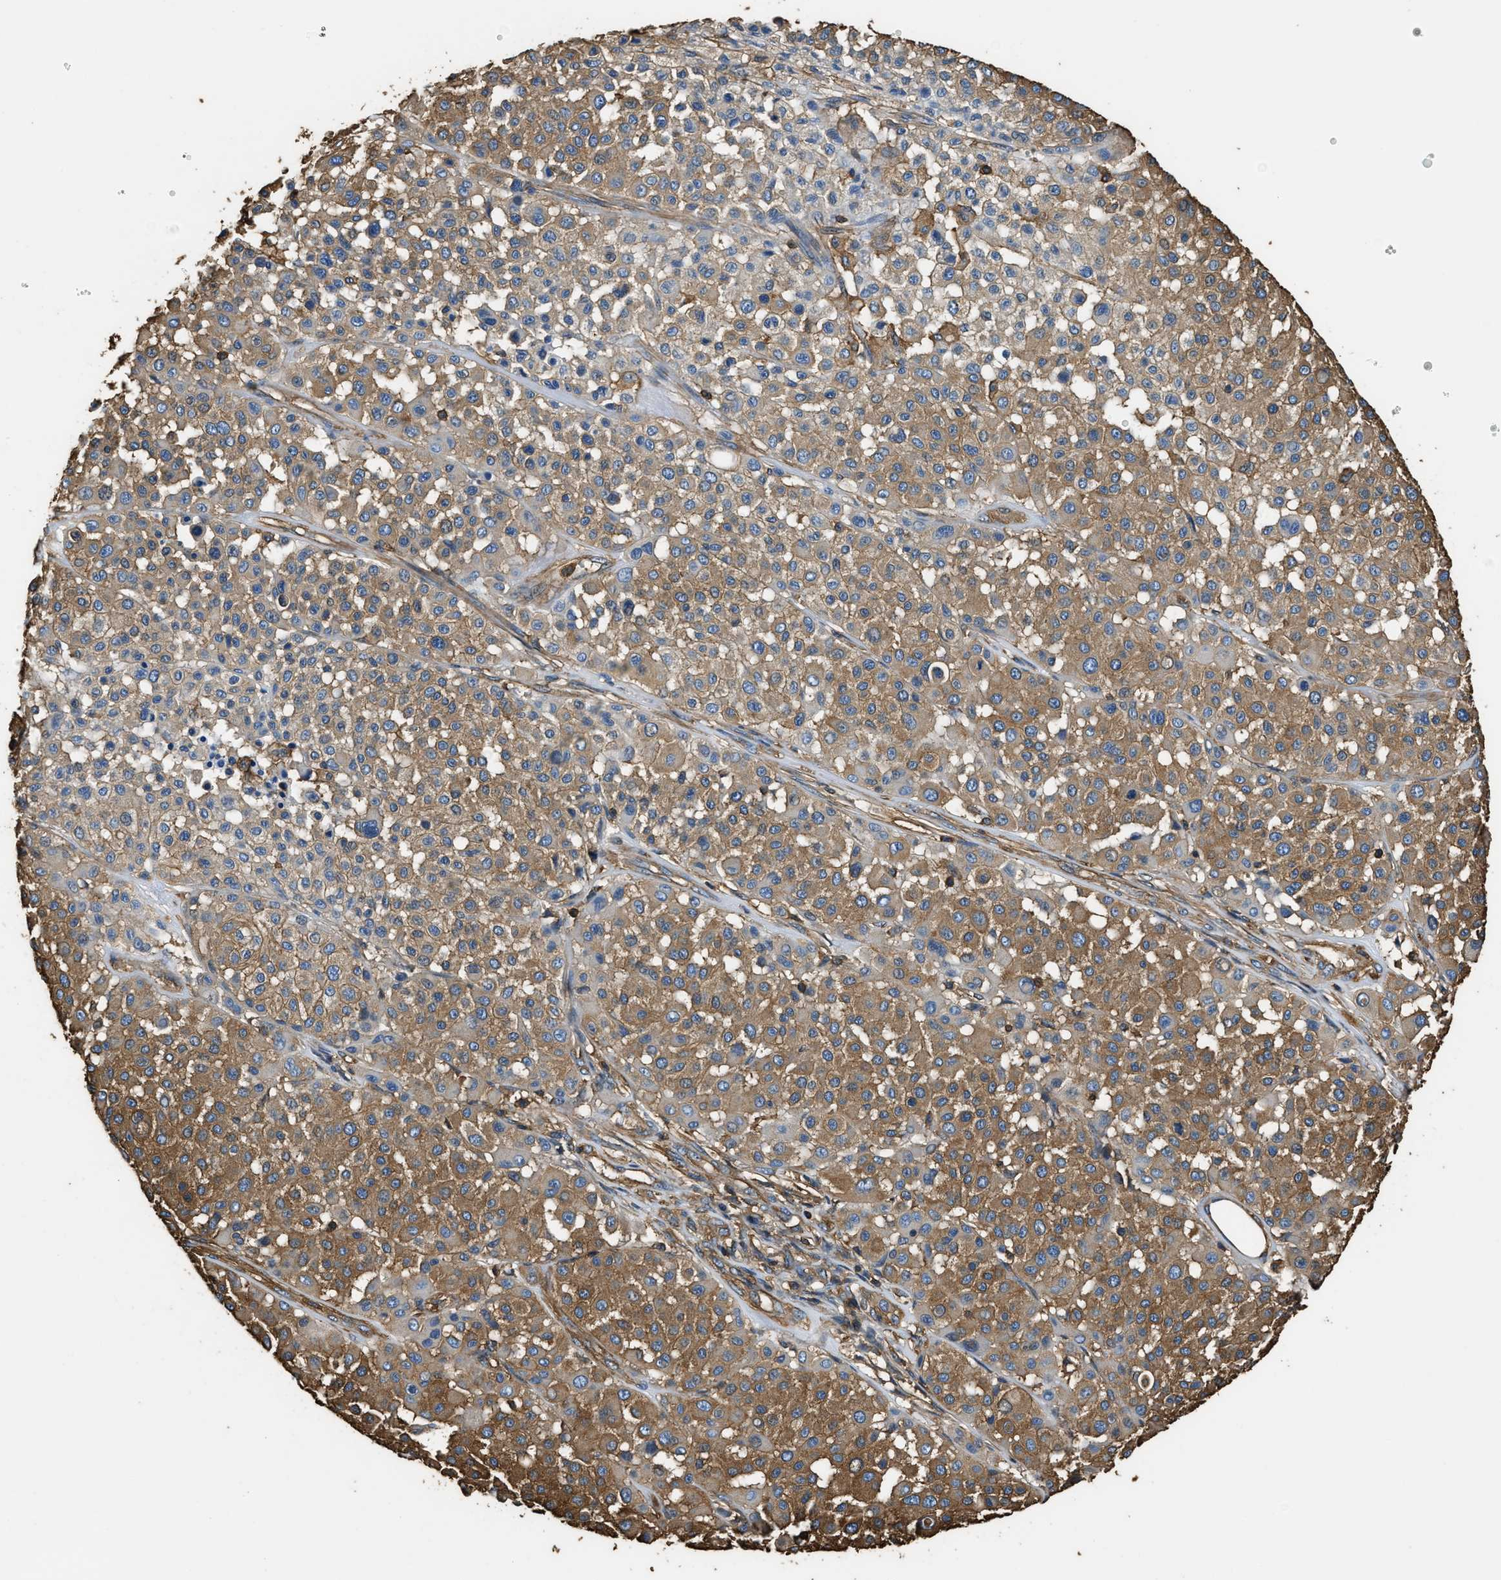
{"staining": {"intensity": "moderate", "quantity": ">75%", "location": "cytoplasmic/membranous"}, "tissue": "melanoma", "cell_type": "Tumor cells", "image_type": "cancer", "snomed": [{"axis": "morphology", "description": "Malignant melanoma, Metastatic site"}, {"axis": "topography", "description": "Soft tissue"}], "caption": "This photomicrograph shows immunohistochemistry (IHC) staining of human melanoma, with medium moderate cytoplasmic/membranous positivity in about >75% of tumor cells.", "gene": "ACCS", "patient": {"sex": "male", "age": 41}}